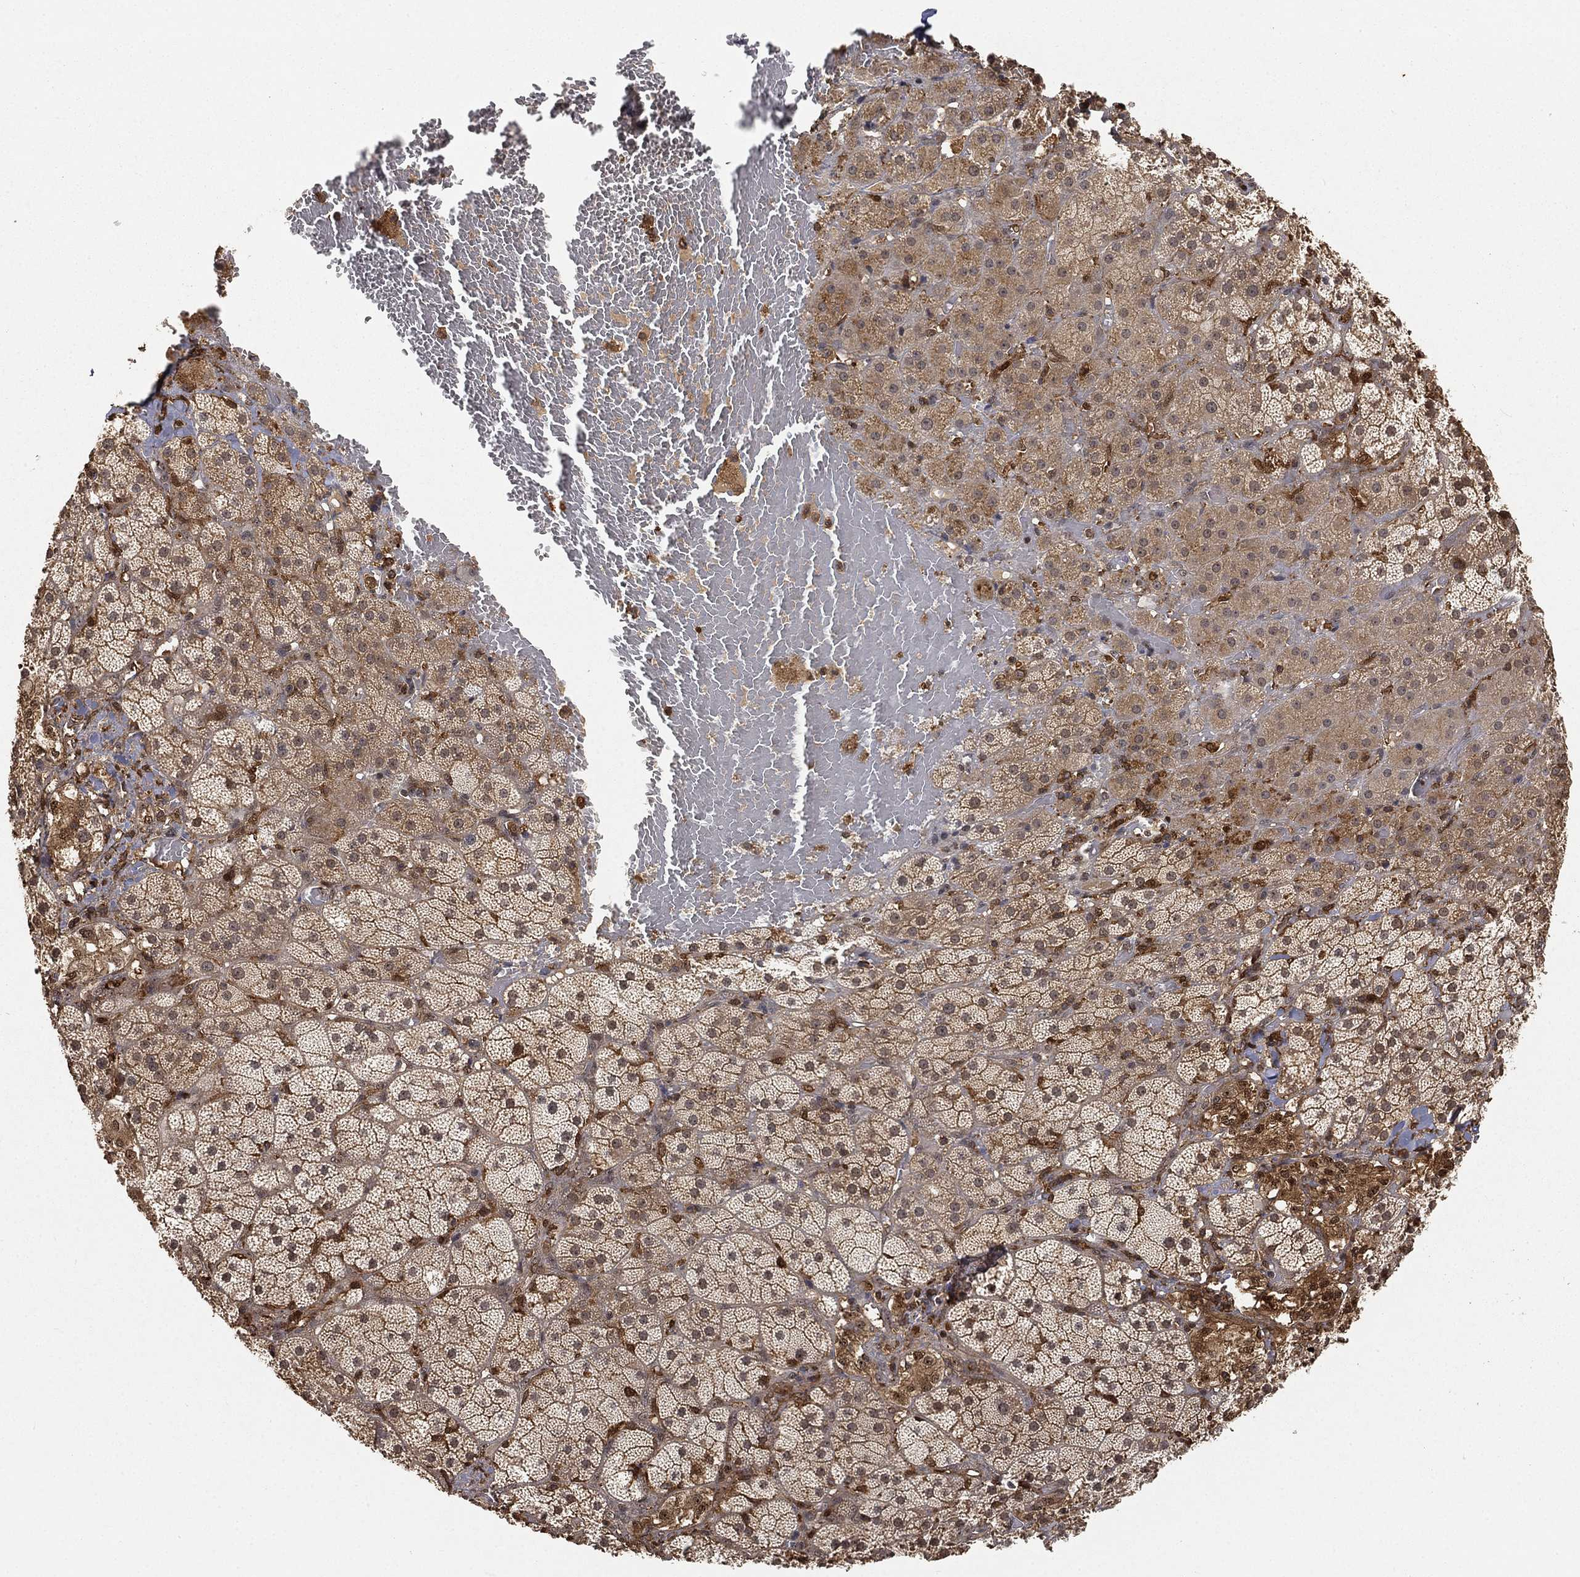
{"staining": {"intensity": "moderate", "quantity": "<25%", "location": "cytoplasmic/membranous,nuclear"}, "tissue": "adrenal gland", "cell_type": "Glandular cells", "image_type": "normal", "snomed": [{"axis": "morphology", "description": "Normal tissue, NOS"}, {"axis": "topography", "description": "Adrenal gland"}], "caption": "IHC histopathology image of benign human adrenal gland stained for a protein (brown), which demonstrates low levels of moderate cytoplasmic/membranous,nuclear positivity in about <25% of glandular cells.", "gene": "CRYL1", "patient": {"sex": "male", "age": 57}}